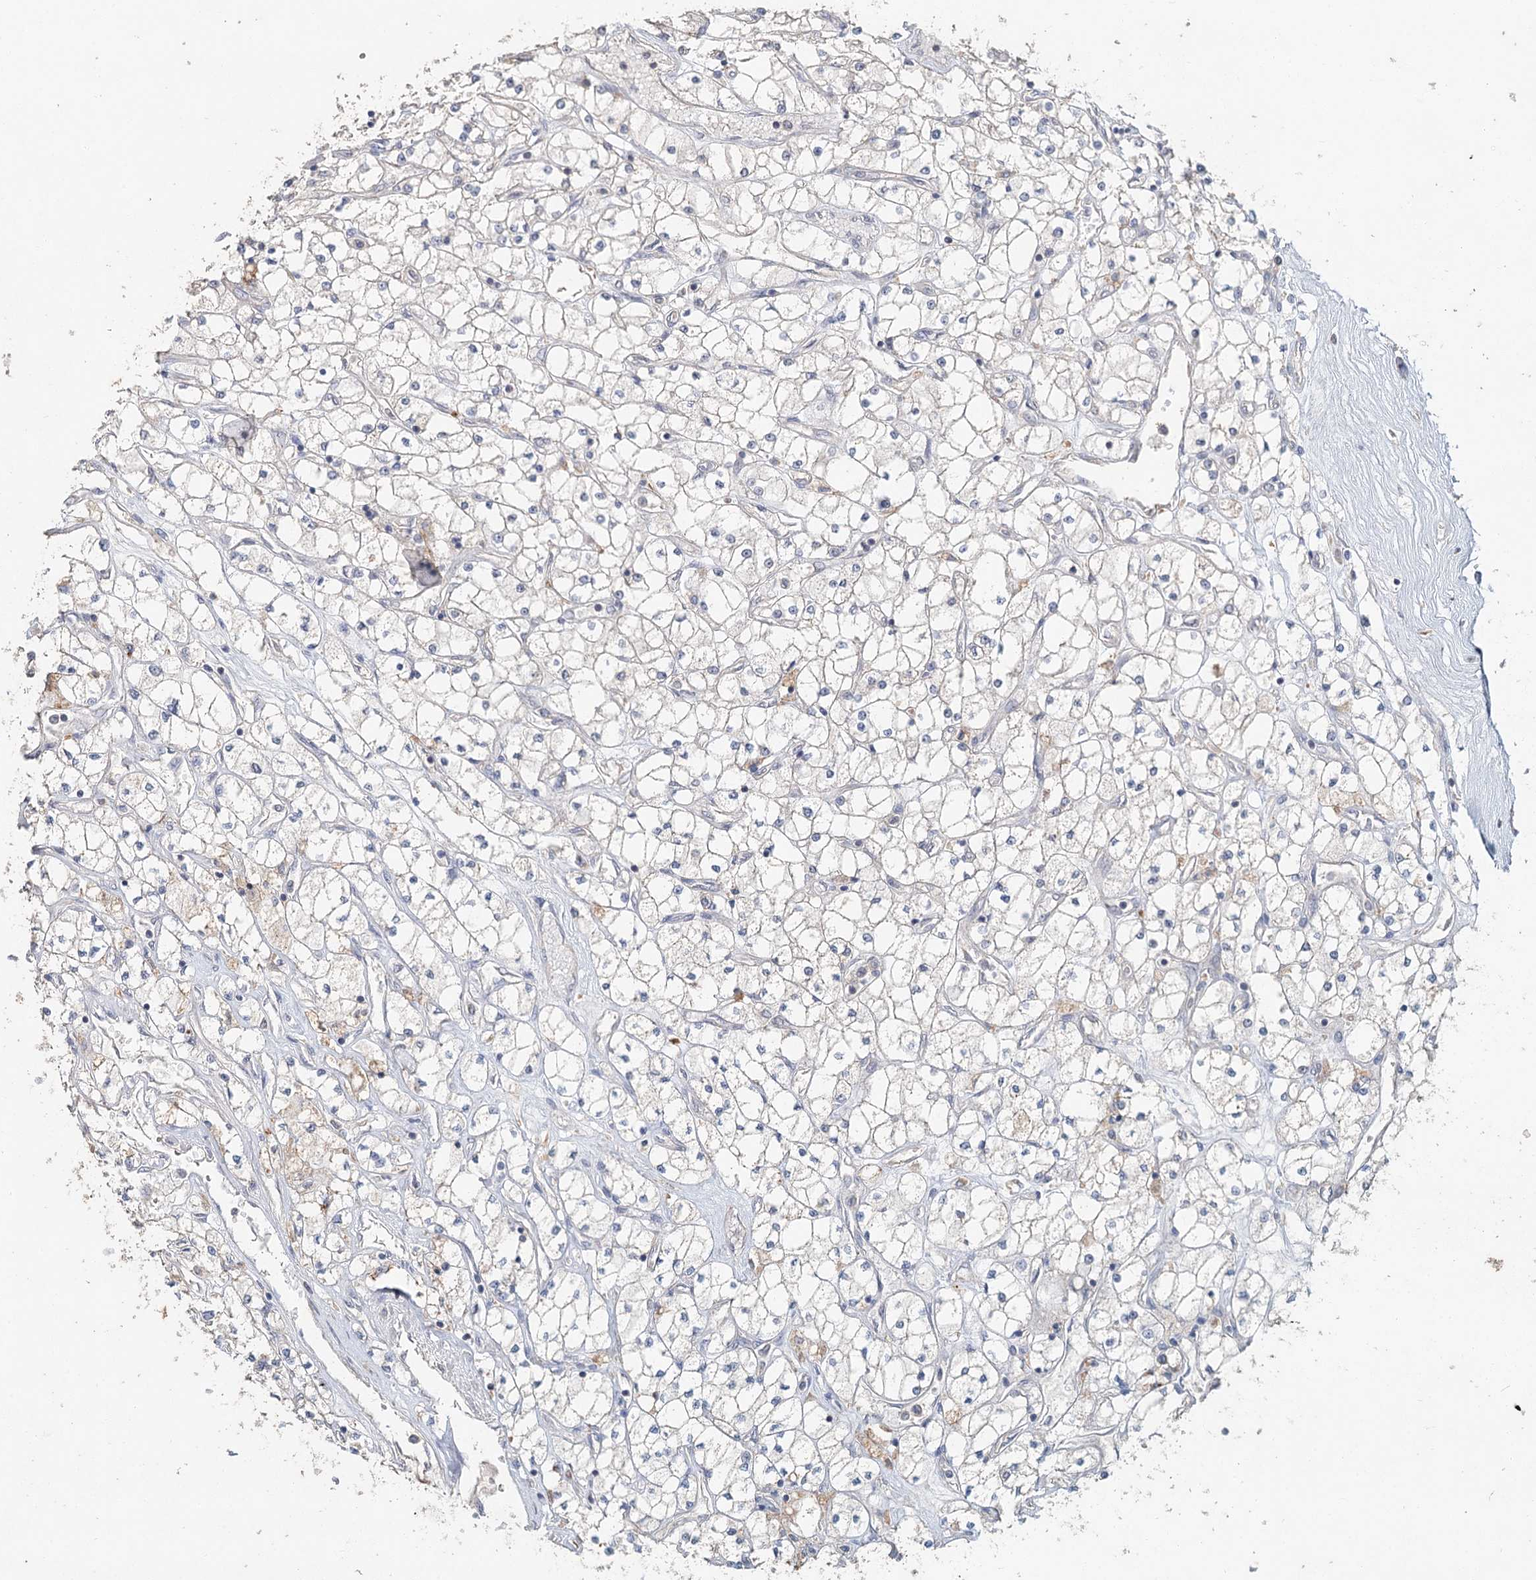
{"staining": {"intensity": "negative", "quantity": "none", "location": "none"}, "tissue": "renal cancer", "cell_type": "Tumor cells", "image_type": "cancer", "snomed": [{"axis": "morphology", "description": "Adenocarcinoma, NOS"}, {"axis": "topography", "description": "Kidney"}], "caption": "A histopathology image of adenocarcinoma (renal) stained for a protein displays no brown staining in tumor cells.", "gene": "ADK", "patient": {"sex": "male", "age": 80}}